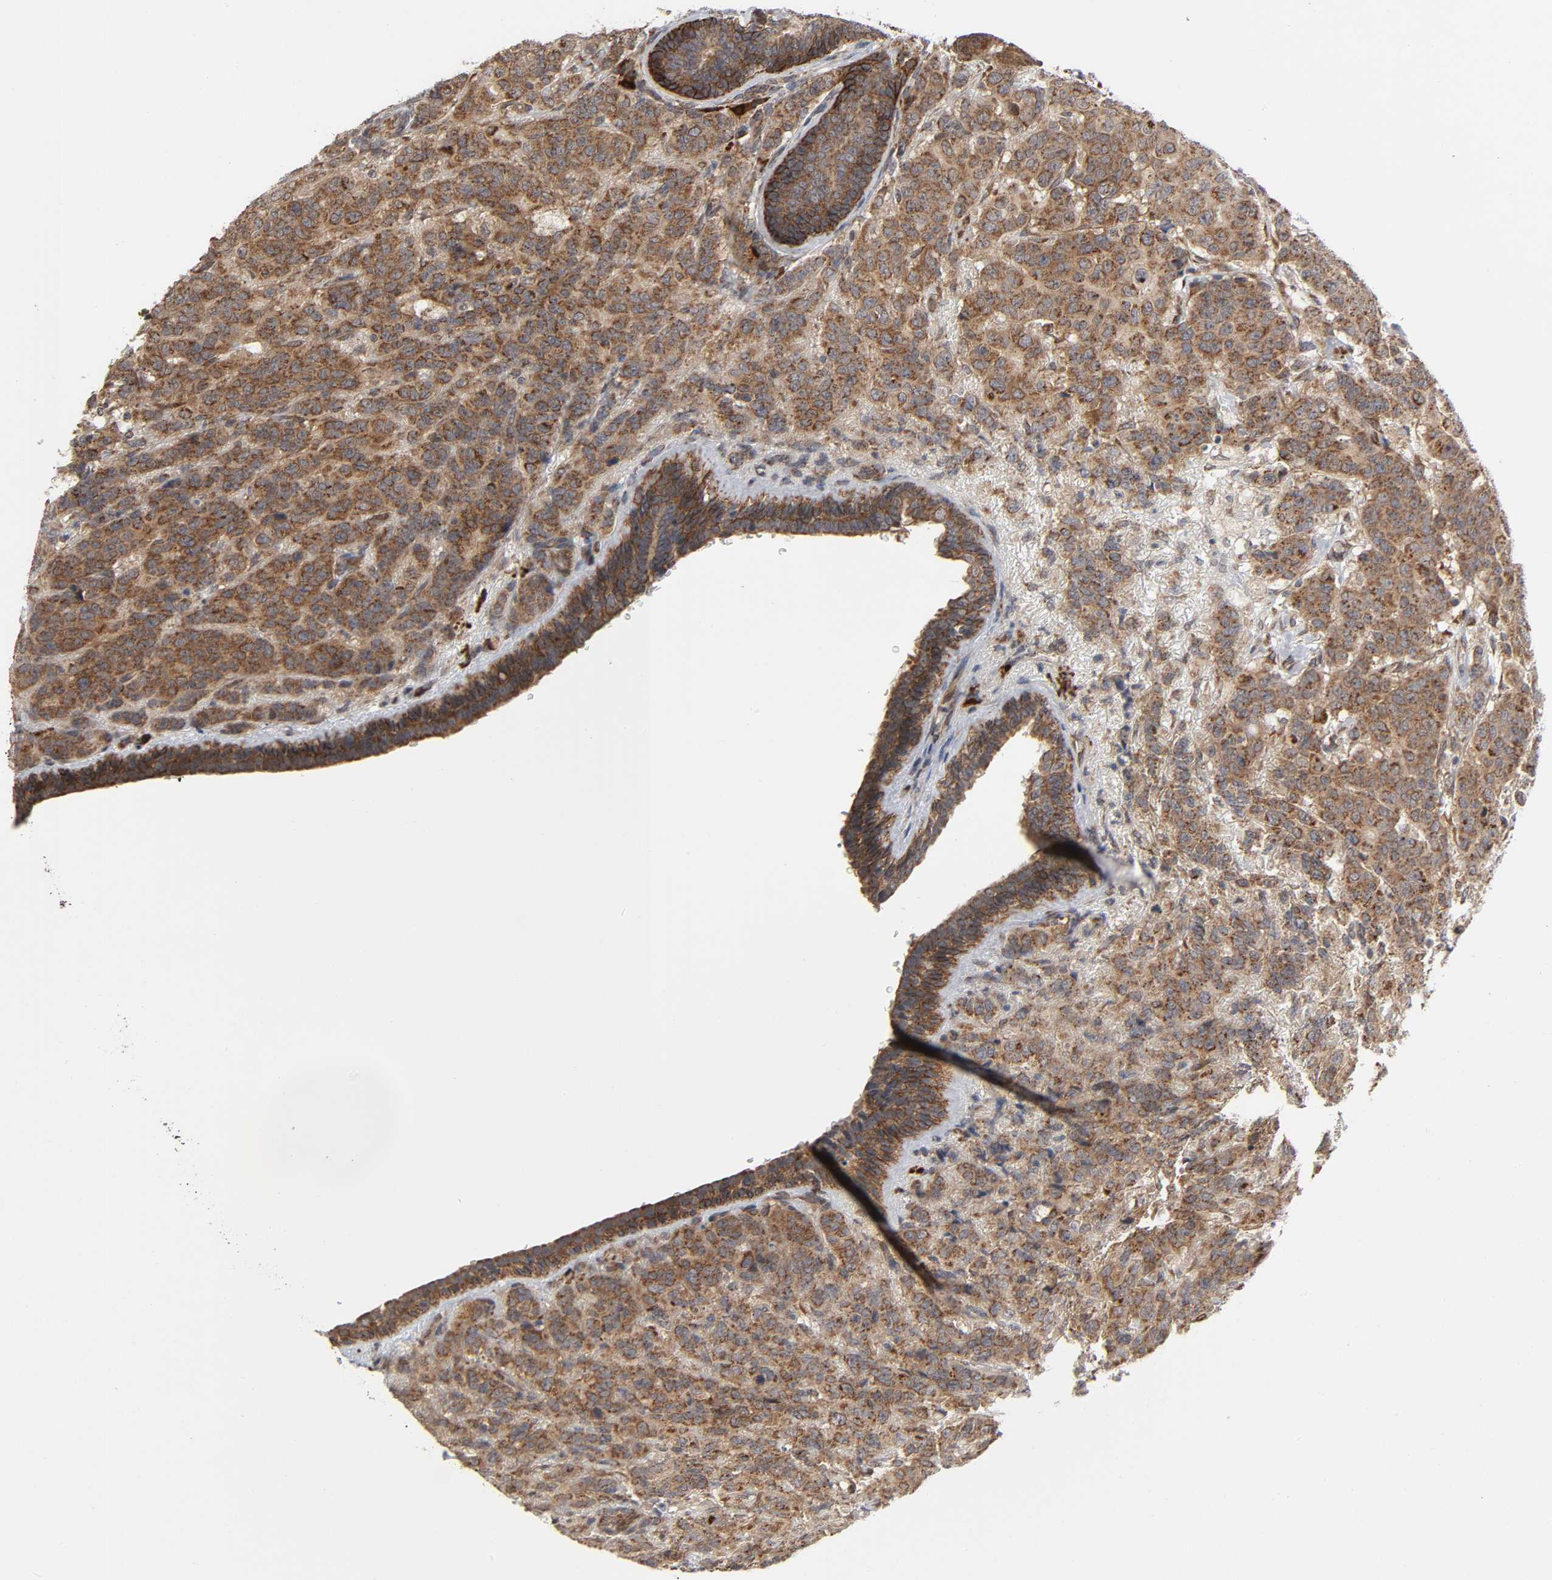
{"staining": {"intensity": "strong", "quantity": ">75%", "location": "cytoplasmic/membranous"}, "tissue": "breast cancer", "cell_type": "Tumor cells", "image_type": "cancer", "snomed": [{"axis": "morphology", "description": "Duct carcinoma"}, {"axis": "topography", "description": "Breast"}], "caption": "High-power microscopy captured an immunohistochemistry image of breast cancer, revealing strong cytoplasmic/membranous expression in about >75% of tumor cells.", "gene": "SLC30A9", "patient": {"sex": "female", "age": 40}}